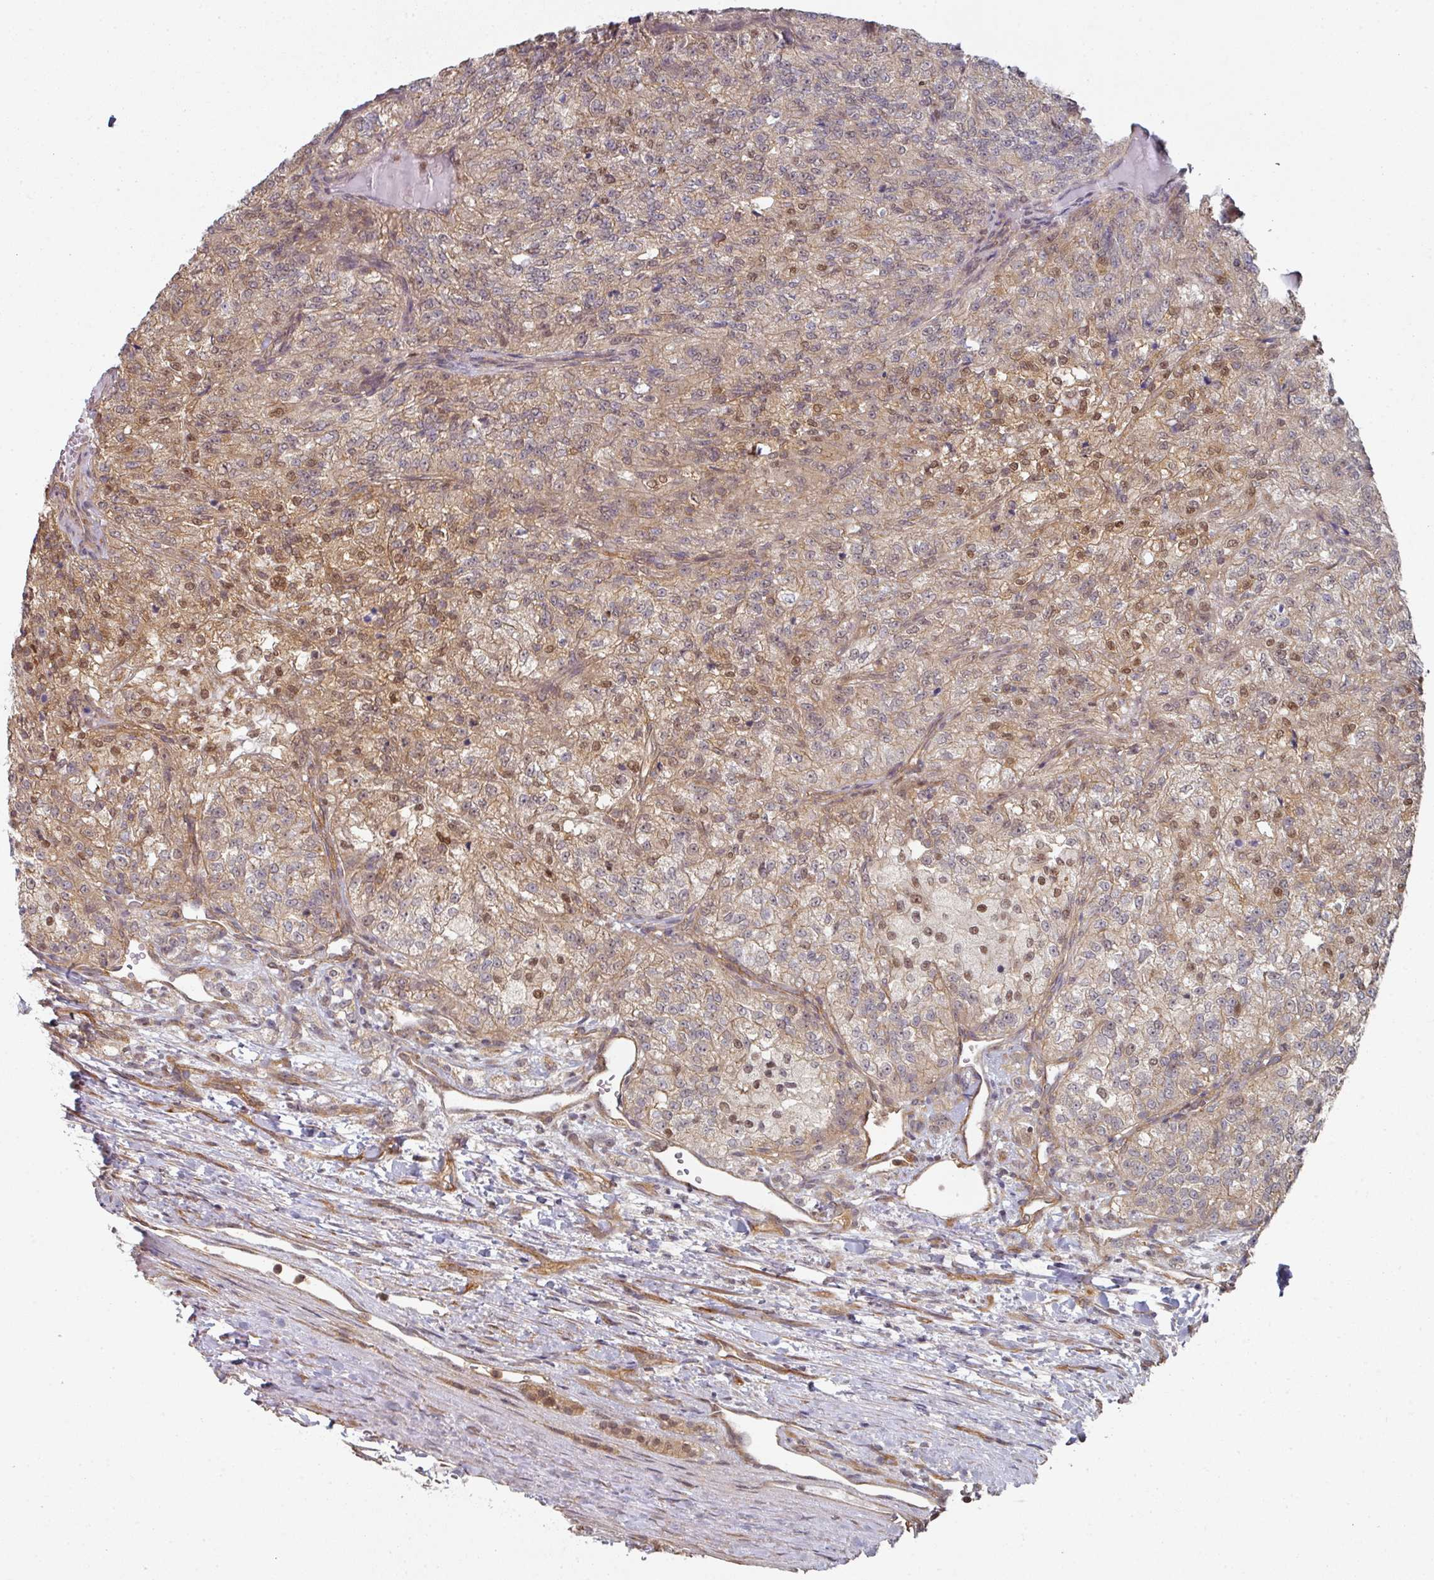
{"staining": {"intensity": "weak", "quantity": "25%-75%", "location": "cytoplasmic/membranous,nuclear"}, "tissue": "renal cancer", "cell_type": "Tumor cells", "image_type": "cancer", "snomed": [{"axis": "morphology", "description": "Adenocarcinoma, NOS"}, {"axis": "topography", "description": "Kidney"}], "caption": "A low amount of weak cytoplasmic/membranous and nuclear staining is seen in approximately 25%-75% of tumor cells in renal adenocarcinoma tissue. (IHC, brightfield microscopy, high magnification).", "gene": "PSME3IP1", "patient": {"sex": "female", "age": 63}}